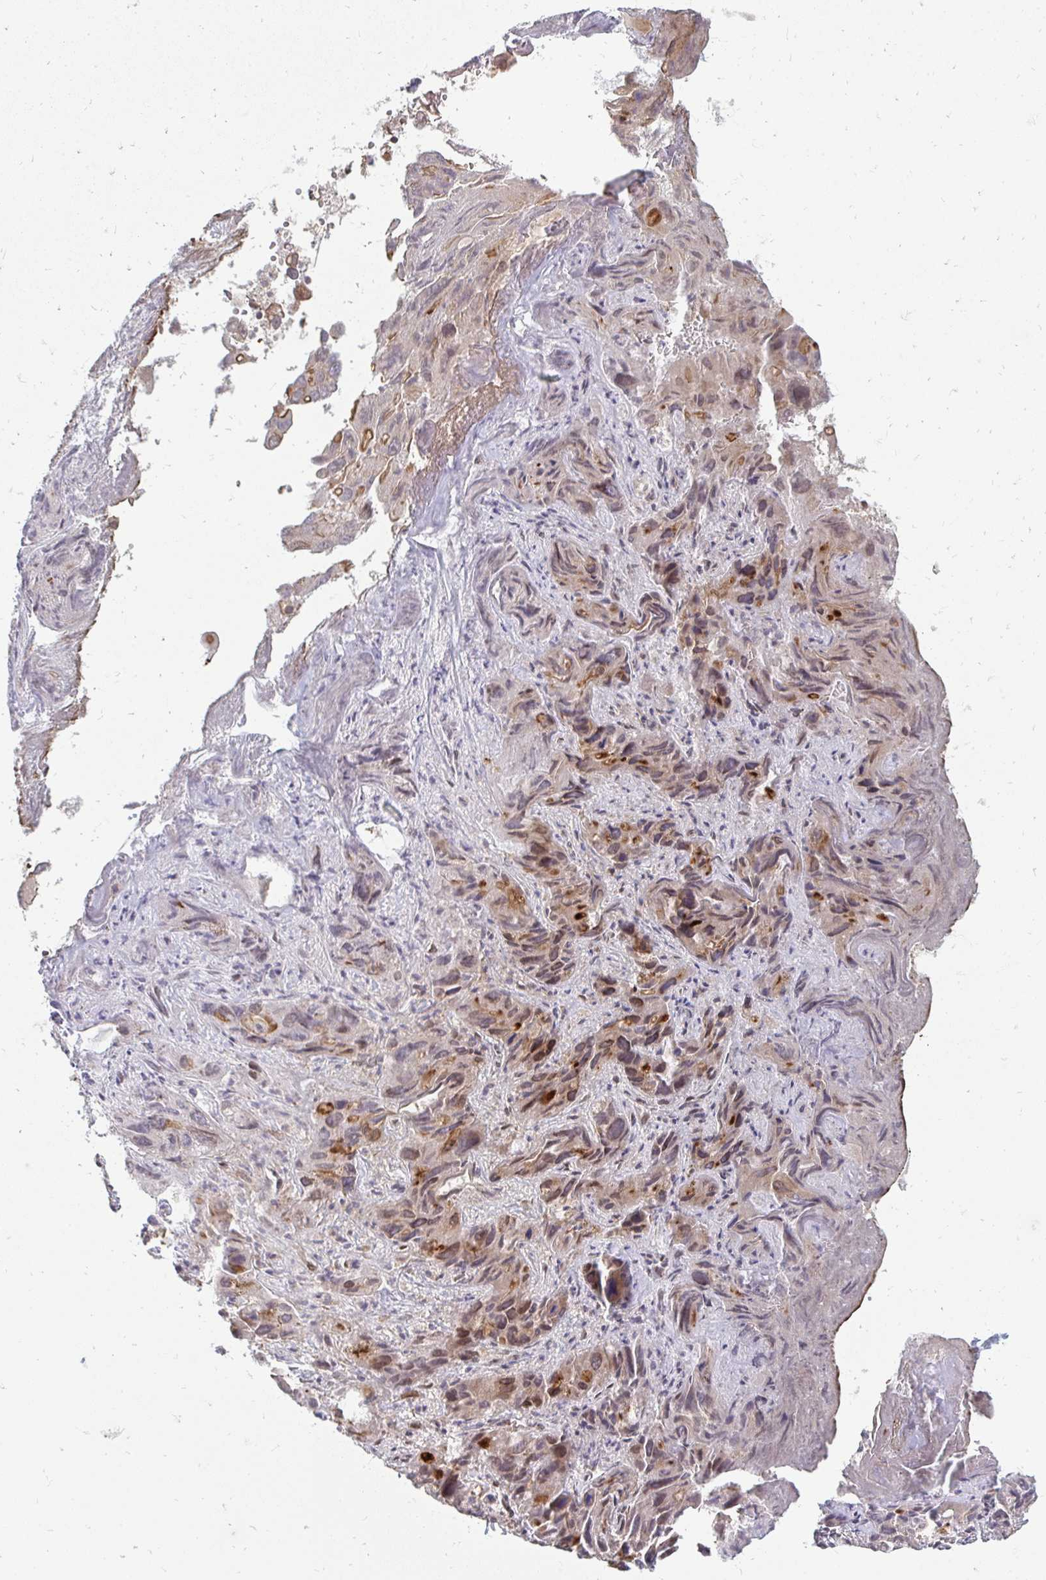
{"staining": {"intensity": "moderate", "quantity": "<25%", "location": "cytoplasmic/membranous,nuclear"}, "tissue": "liver cancer", "cell_type": "Tumor cells", "image_type": "cancer", "snomed": [{"axis": "morphology", "description": "Cholangiocarcinoma"}, {"axis": "topography", "description": "Liver"}], "caption": "This is an image of immunohistochemistry staining of cholangiocarcinoma (liver), which shows moderate positivity in the cytoplasmic/membranous and nuclear of tumor cells.", "gene": "ZNF285", "patient": {"sex": "male", "age": 67}}